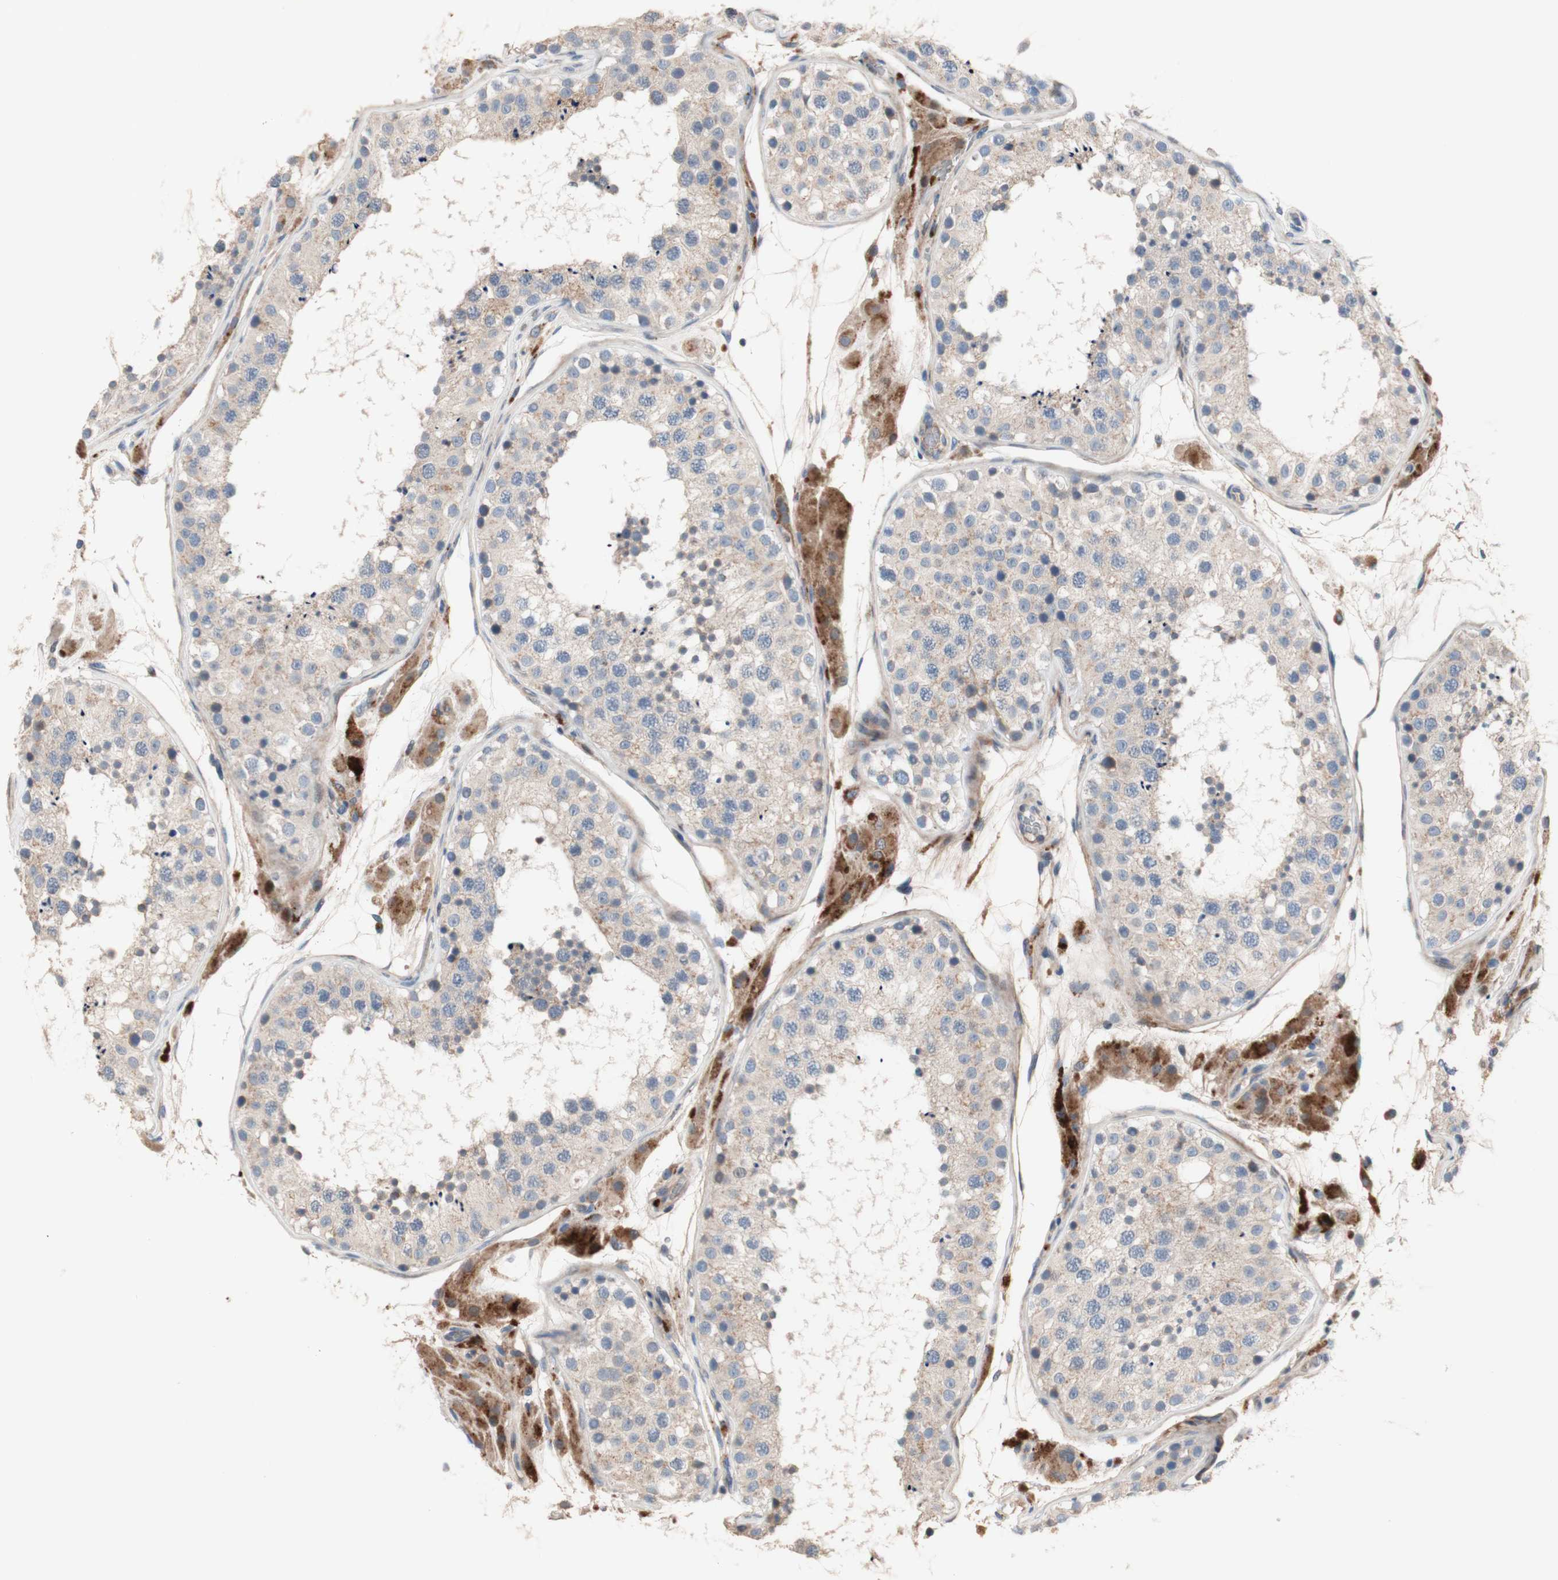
{"staining": {"intensity": "weak", "quantity": ">75%", "location": "cytoplasmic/membranous"}, "tissue": "testis", "cell_type": "Cells in seminiferous ducts", "image_type": "normal", "snomed": [{"axis": "morphology", "description": "Normal tissue, NOS"}, {"axis": "topography", "description": "Testis"}], "caption": "A low amount of weak cytoplasmic/membranous staining is identified in about >75% of cells in seminiferous ducts in unremarkable testis.", "gene": "CDON", "patient": {"sex": "male", "age": 26}}